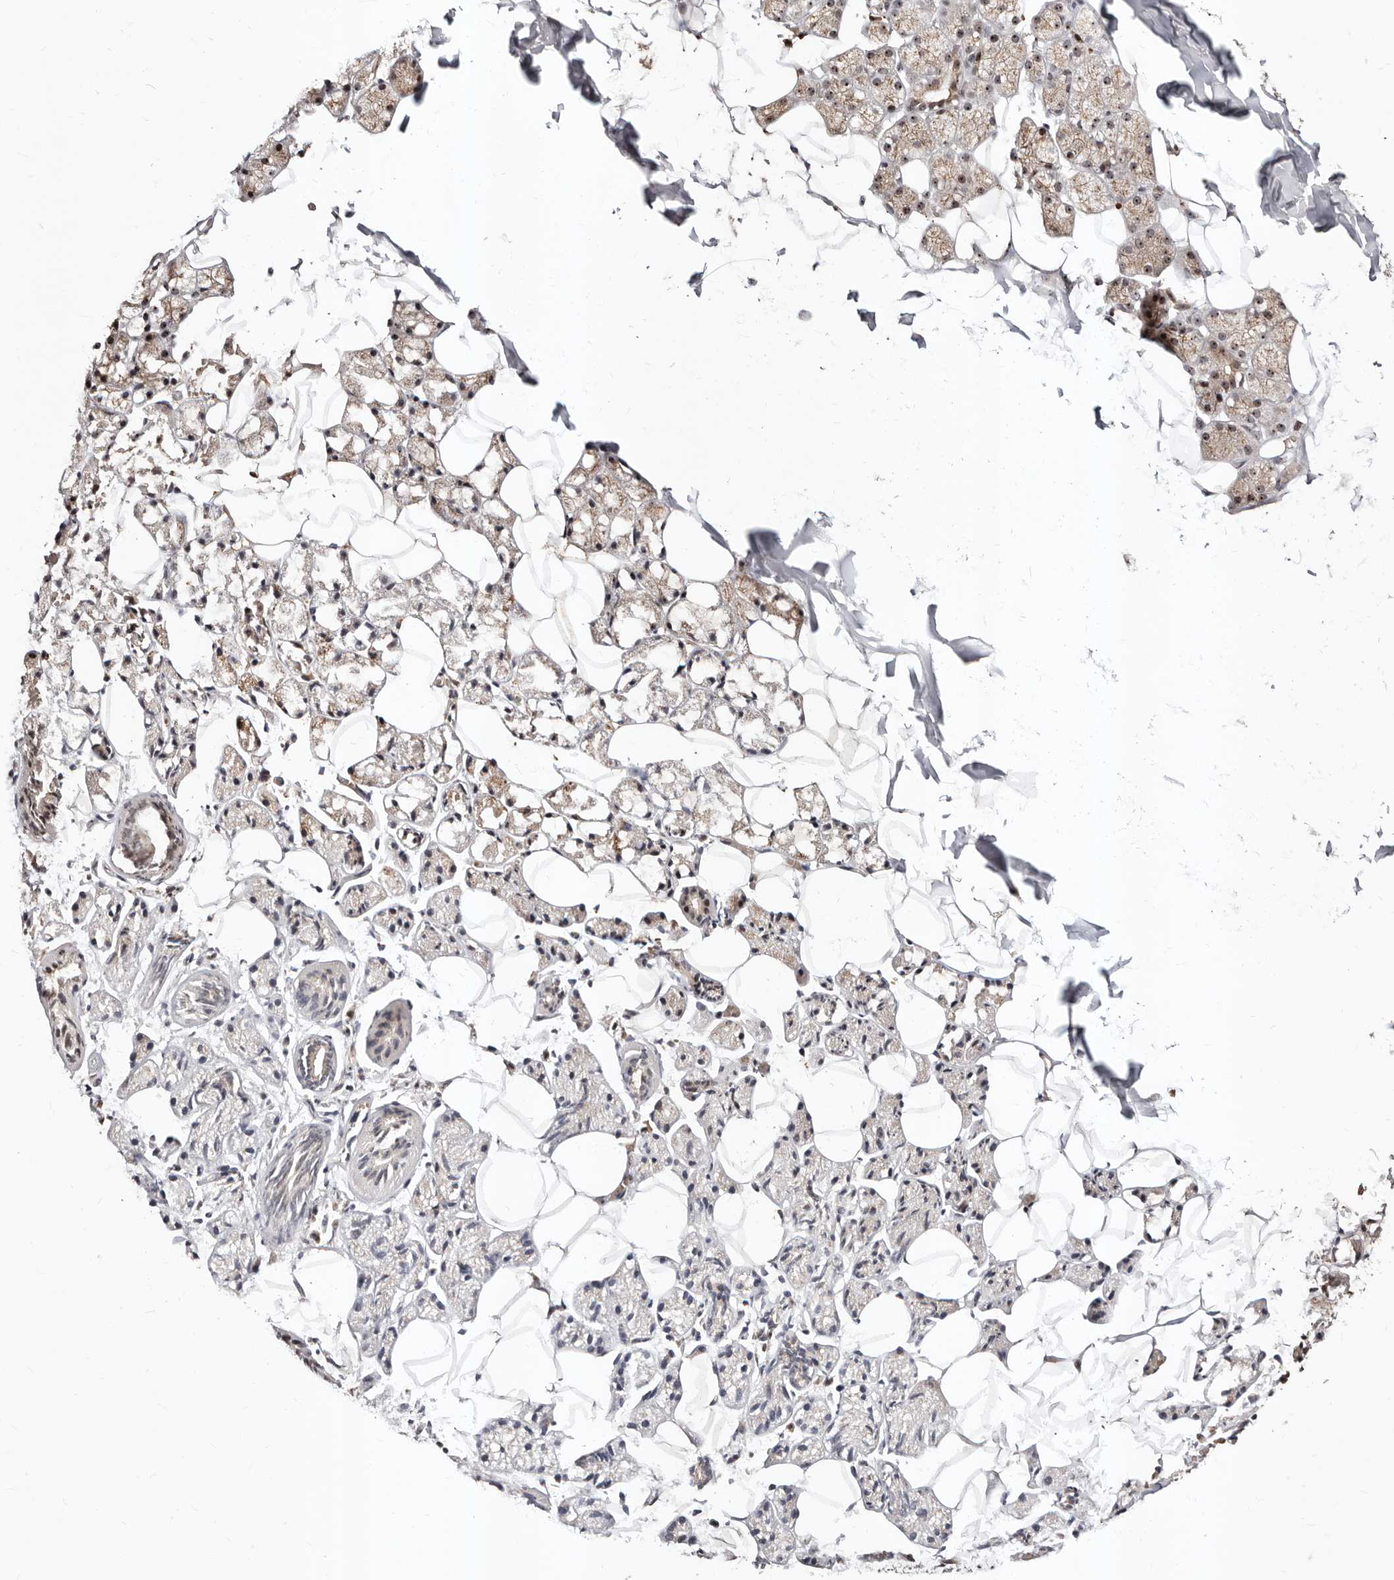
{"staining": {"intensity": "weak", "quantity": "25%-75%", "location": "cytoplasmic/membranous,nuclear"}, "tissue": "salivary gland", "cell_type": "Glandular cells", "image_type": "normal", "snomed": [{"axis": "morphology", "description": "Normal tissue, NOS"}, {"axis": "topography", "description": "Salivary gland"}], "caption": "IHC image of normal salivary gland stained for a protein (brown), which exhibits low levels of weak cytoplasmic/membranous,nuclear expression in approximately 25%-75% of glandular cells.", "gene": "APOL6", "patient": {"sex": "female", "age": 33}}